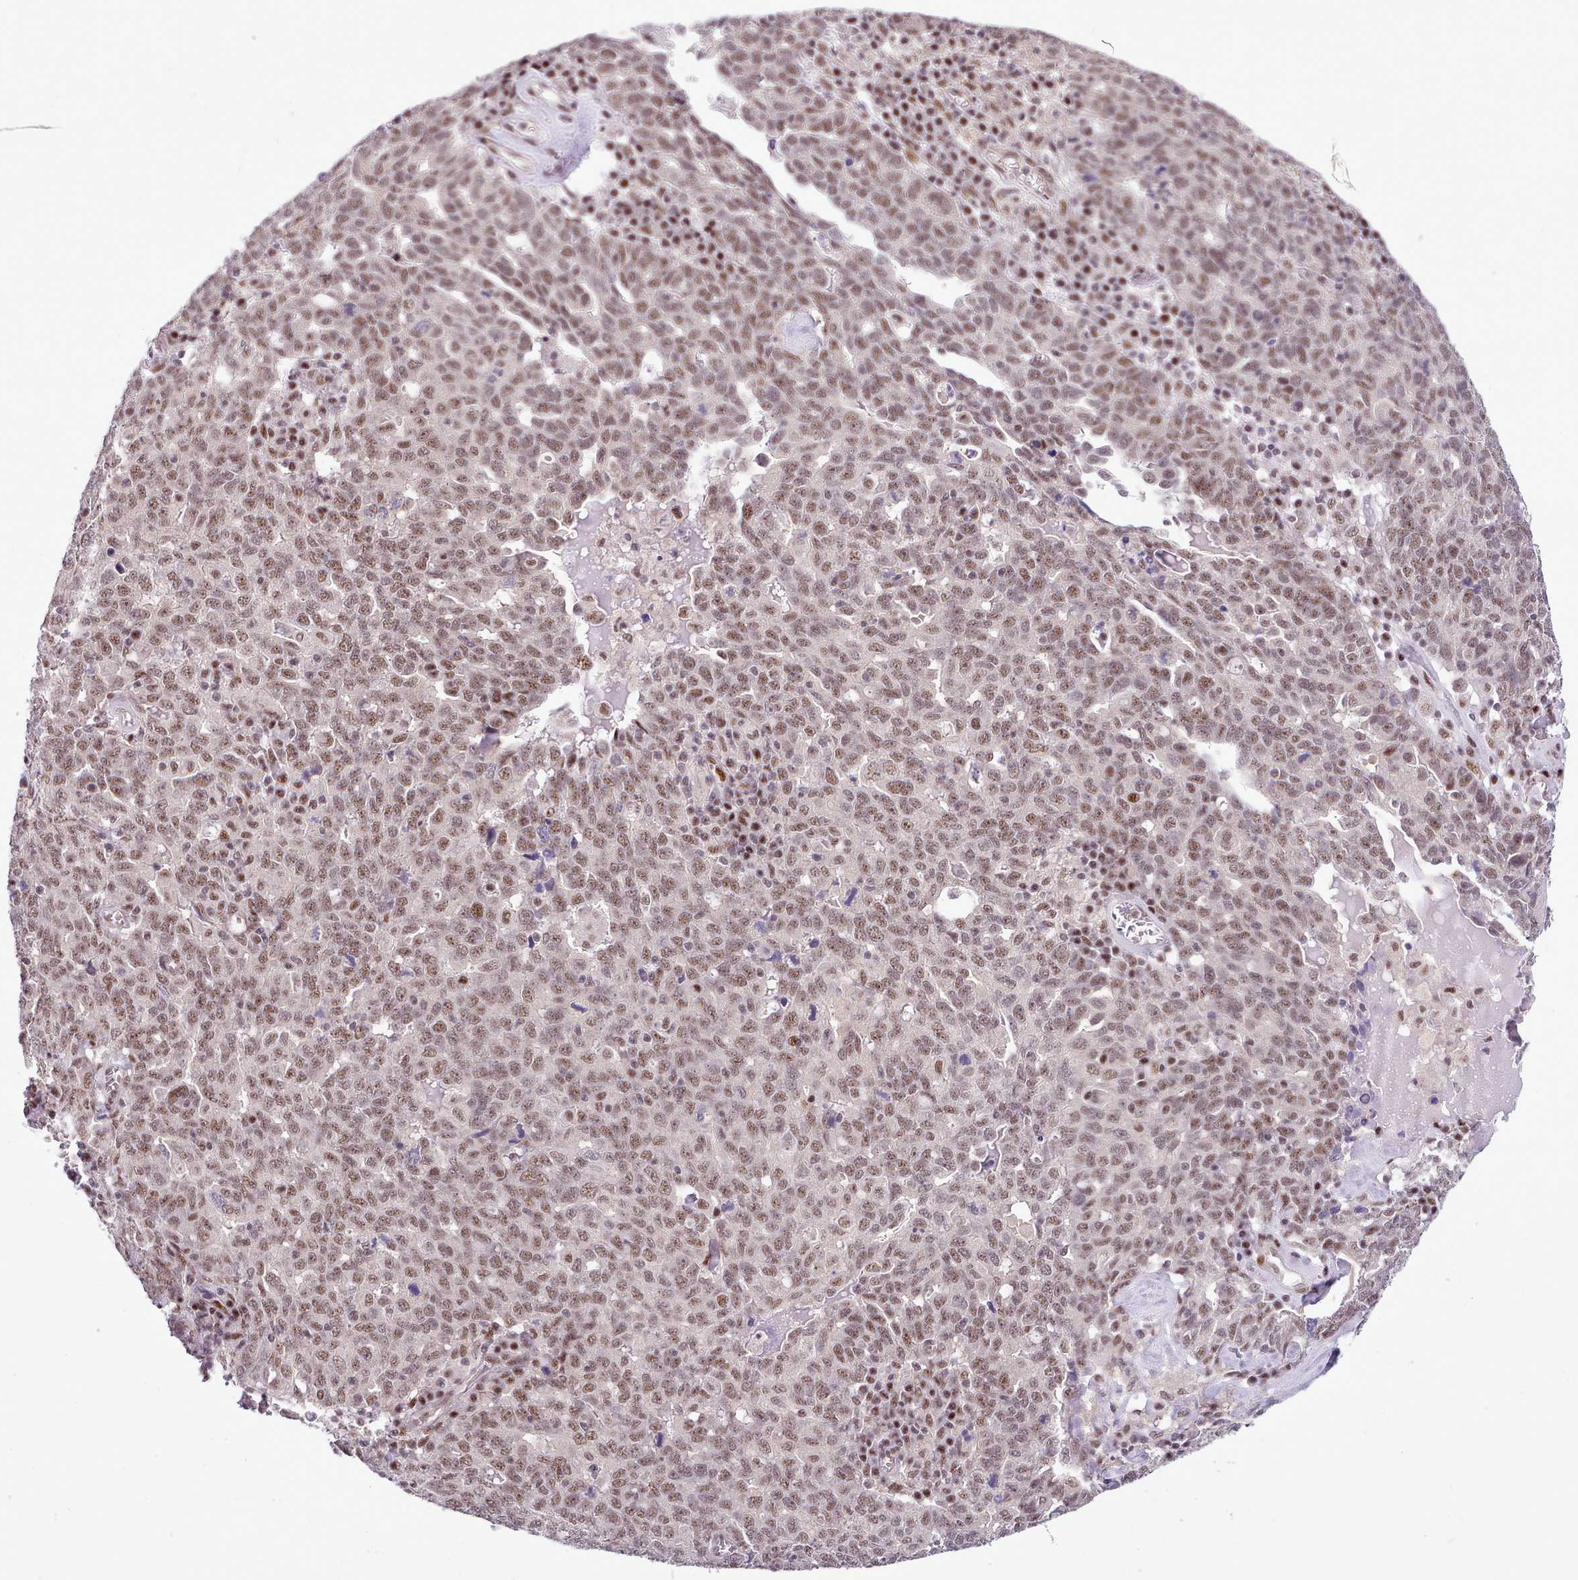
{"staining": {"intensity": "moderate", "quantity": ">75%", "location": "nuclear"}, "tissue": "ovarian cancer", "cell_type": "Tumor cells", "image_type": "cancer", "snomed": [{"axis": "morphology", "description": "Carcinoma, endometroid"}, {"axis": "topography", "description": "Ovary"}], "caption": "High-power microscopy captured an immunohistochemistry (IHC) photomicrograph of ovarian cancer (endometroid carcinoma), revealing moderate nuclear staining in about >75% of tumor cells.", "gene": "HOXB7", "patient": {"sex": "female", "age": 62}}